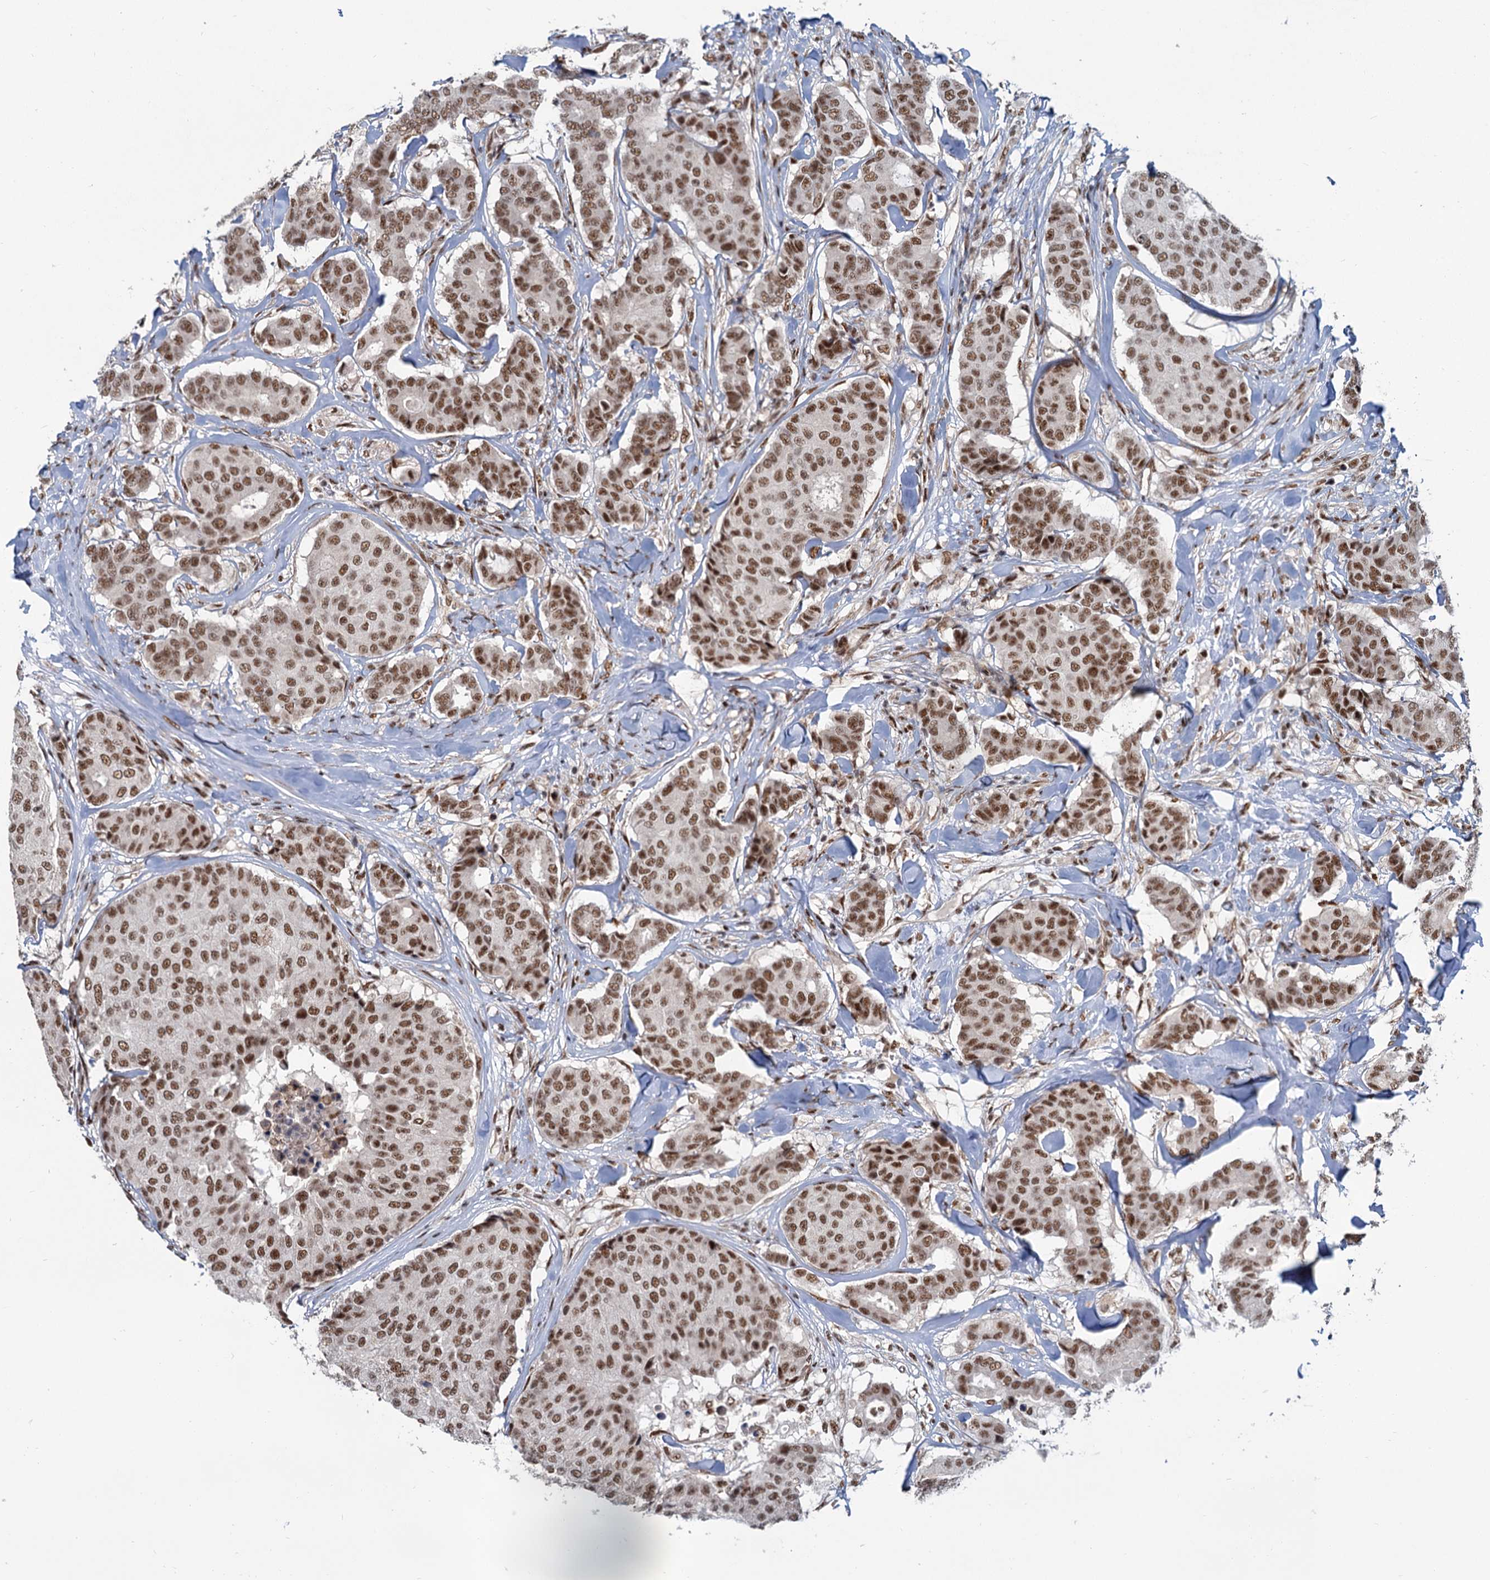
{"staining": {"intensity": "moderate", "quantity": ">75%", "location": "nuclear"}, "tissue": "breast cancer", "cell_type": "Tumor cells", "image_type": "cancer", "snomed": [{"axis": "morphology", "description": "Duct carcinoma"}, {"axis": "topography", "description": "Breast"}], "caption": "Tumor cells exhibit moderate nuclear positivity in about >75% of cells in infiltrating ductal carcinoma (breast). (brown staining indicates protein expression, while blue staining denotes nuclei).", "gene": "WBP4", "patient": {"sex": "female", "age": 75}}